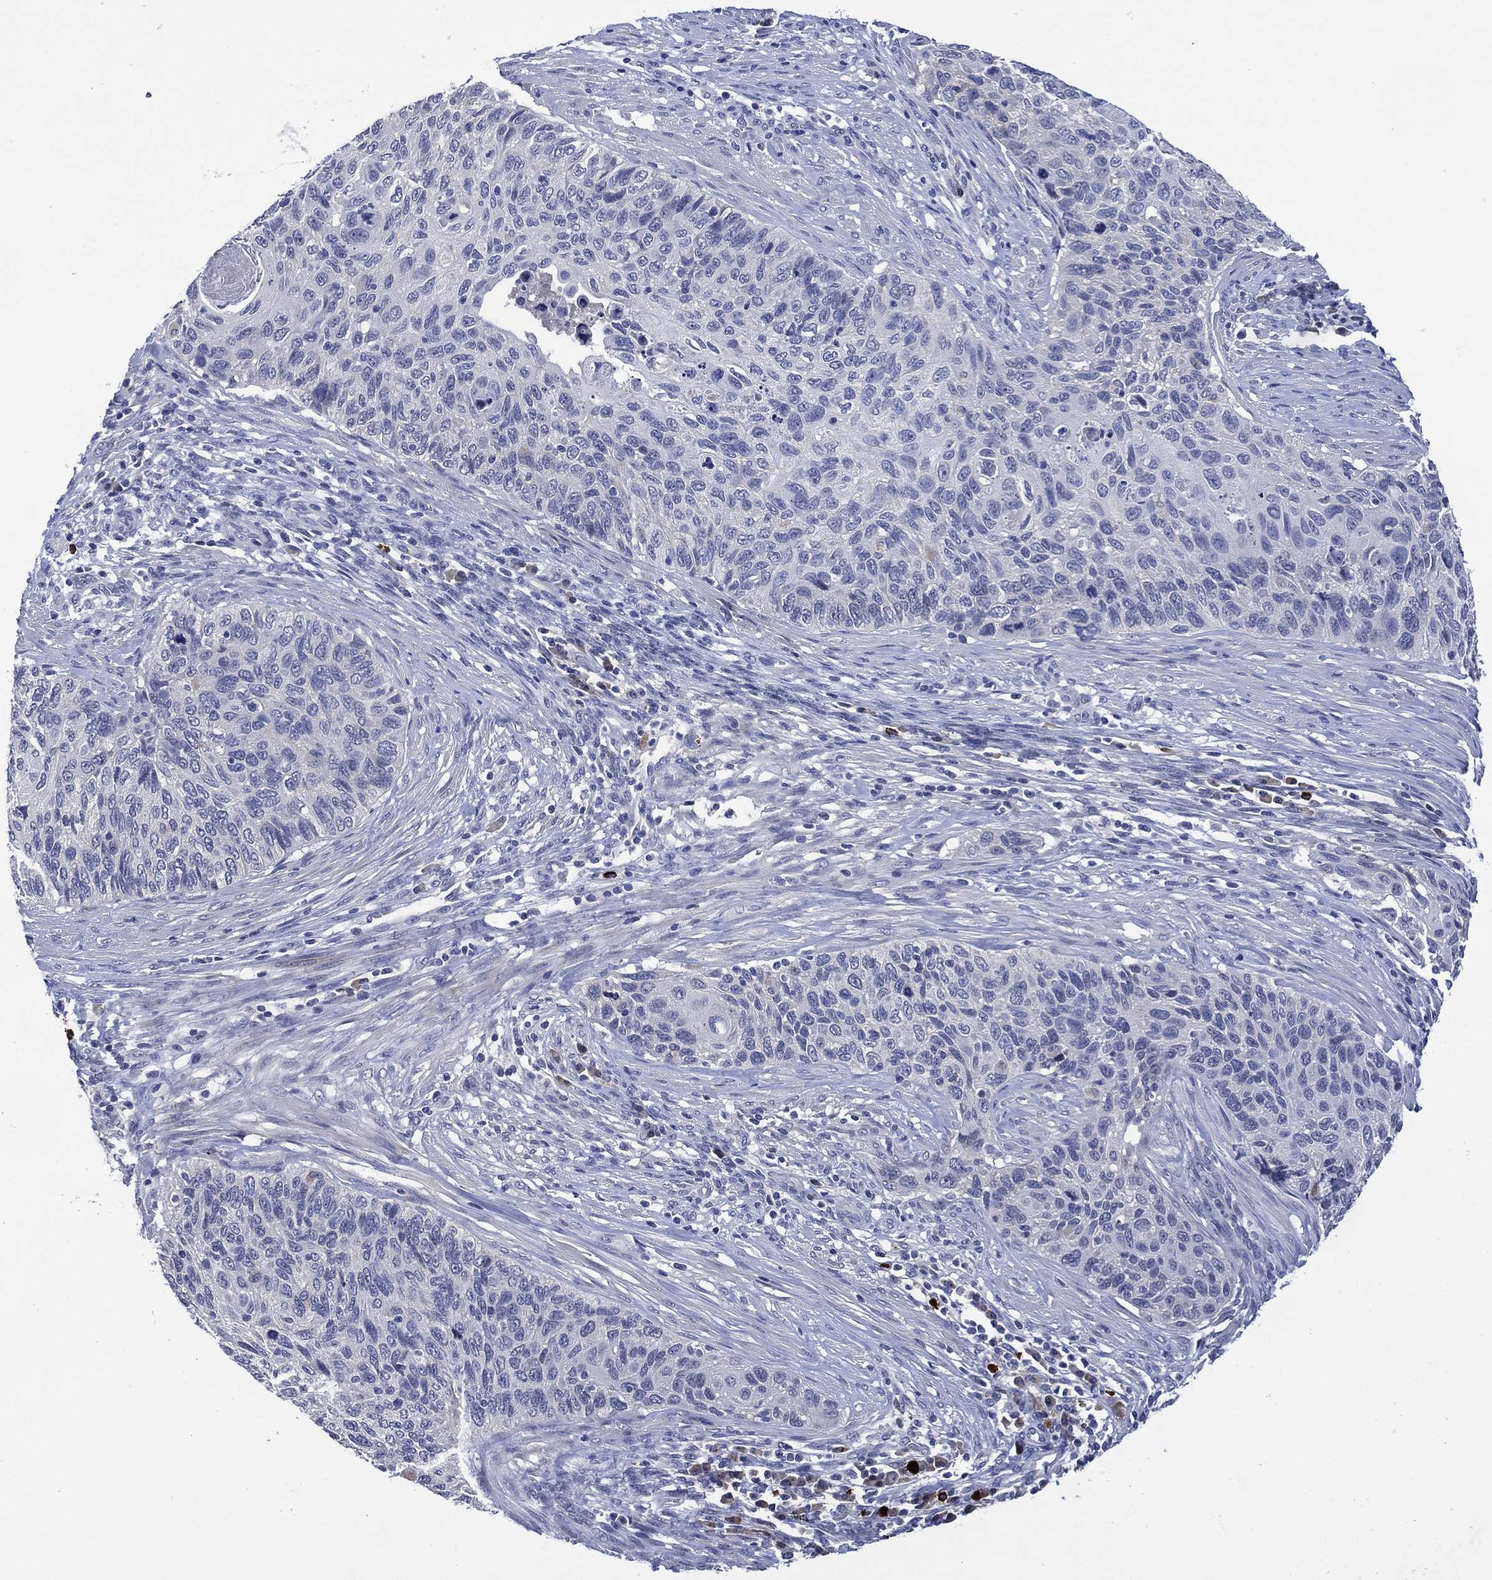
{"staining": {"intensity": "negative", "quantity": "none", "location": "none"}, "tissue": "cervical cancer", "cell_type": "Tumor cells", "image_type": "cancer", "snomed": [{"axis": "morphology", "description": "Squamous cell carcinoma, NOS"}, {"axis": "topography", "description": "Cervix"}], "caption": "Micrograph shows no significant protein expression in tumor cells of cervical squamous cell carcinoma.", "gene": "USP26", "patient": {"sex": "female", "age": 70}}